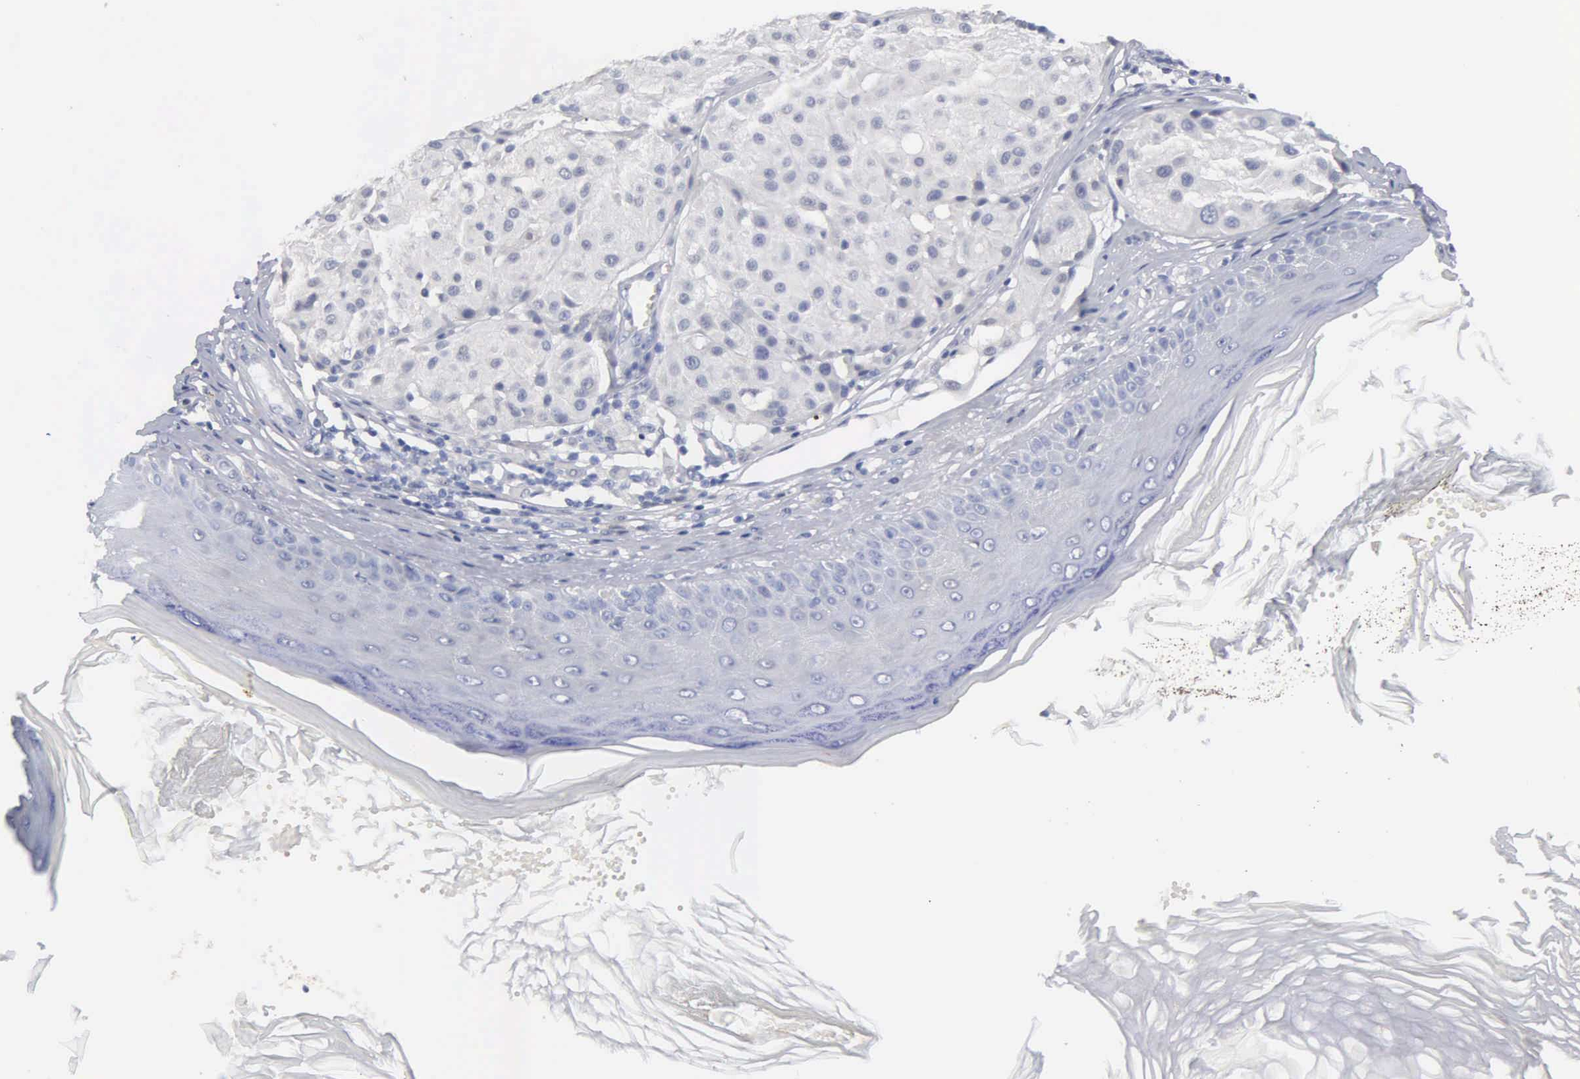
{"staining": {"intensity": "negative", "quantity": "none", "location": "none"}, "tissue": "melanoma", "cell_type": "Tumor cells", "image_type": "cancer", "snomed": [{"axis": "morphology", "description": "Malignant melanoma, NOS"}, {"axis": "topography", "description": "Skin"}], "caption": "The micrograph demonstrates no significant staining in tumor cells of malignant melanoma.", "gene": "ASPHD2", "patient": {"sex": "male", "age": 36}}